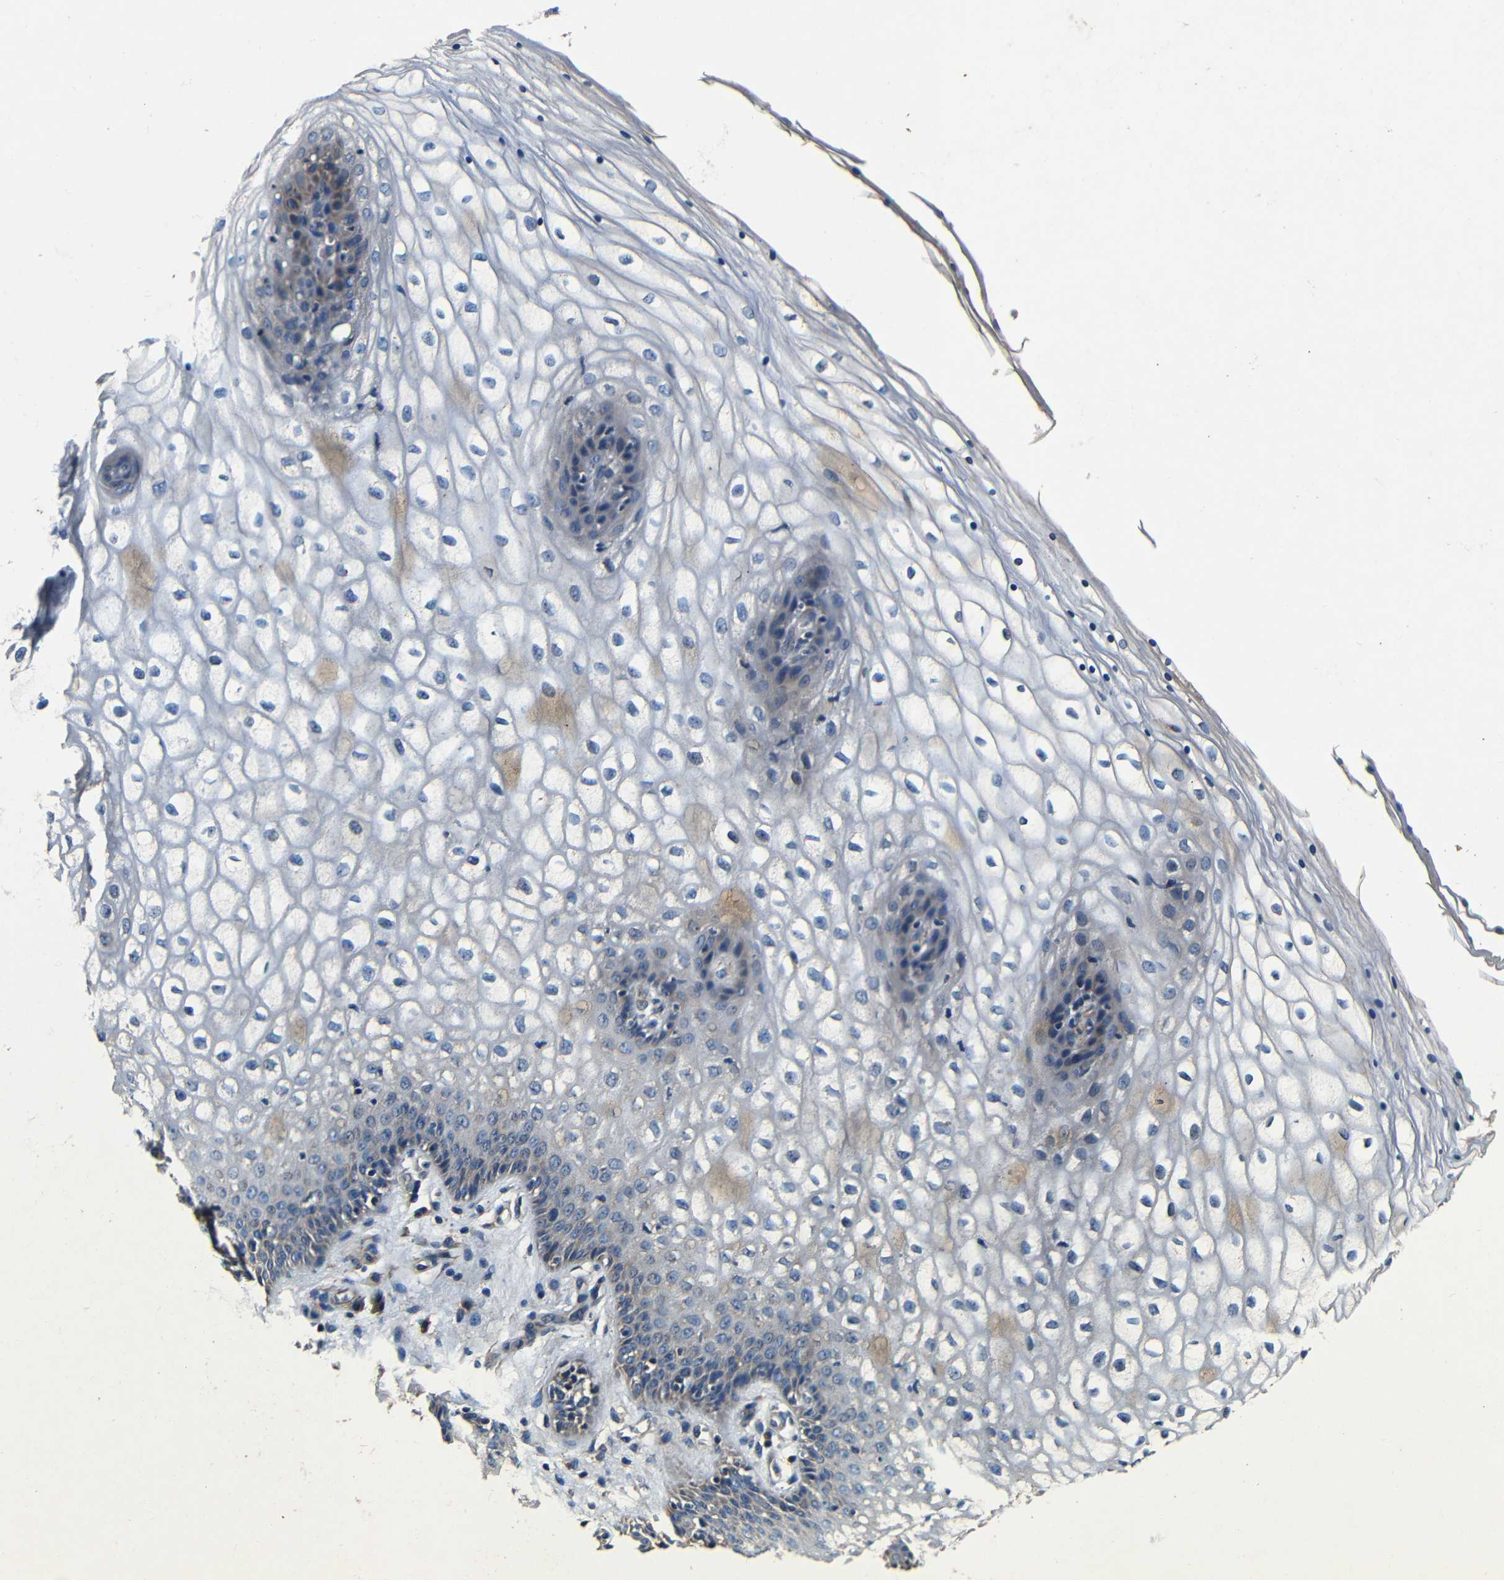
{"staining": {"intensity": "weak", "quantity": "<25%", "location": "cytoplasmic/membranous"}, "tissue": "vagina", "cell_type": "Squamous epithelial cells", "image_type": "normal", "snomed": [{"axis": "morphology", "description": "Normal tissue, NOS"}, {"axis": "topography", "description": "Vagina"}], "caption": "Immunohistochemistry photomicrograph of unremarkable vagina: vagina stained with DAB (3,3'-diaminobenzidine) reveals no significant protein positivity in squamous epithelial cells. Nuclei are stained in blue.", "gene": "MTX1", "patient": {"sex": "female", "age": 34}}